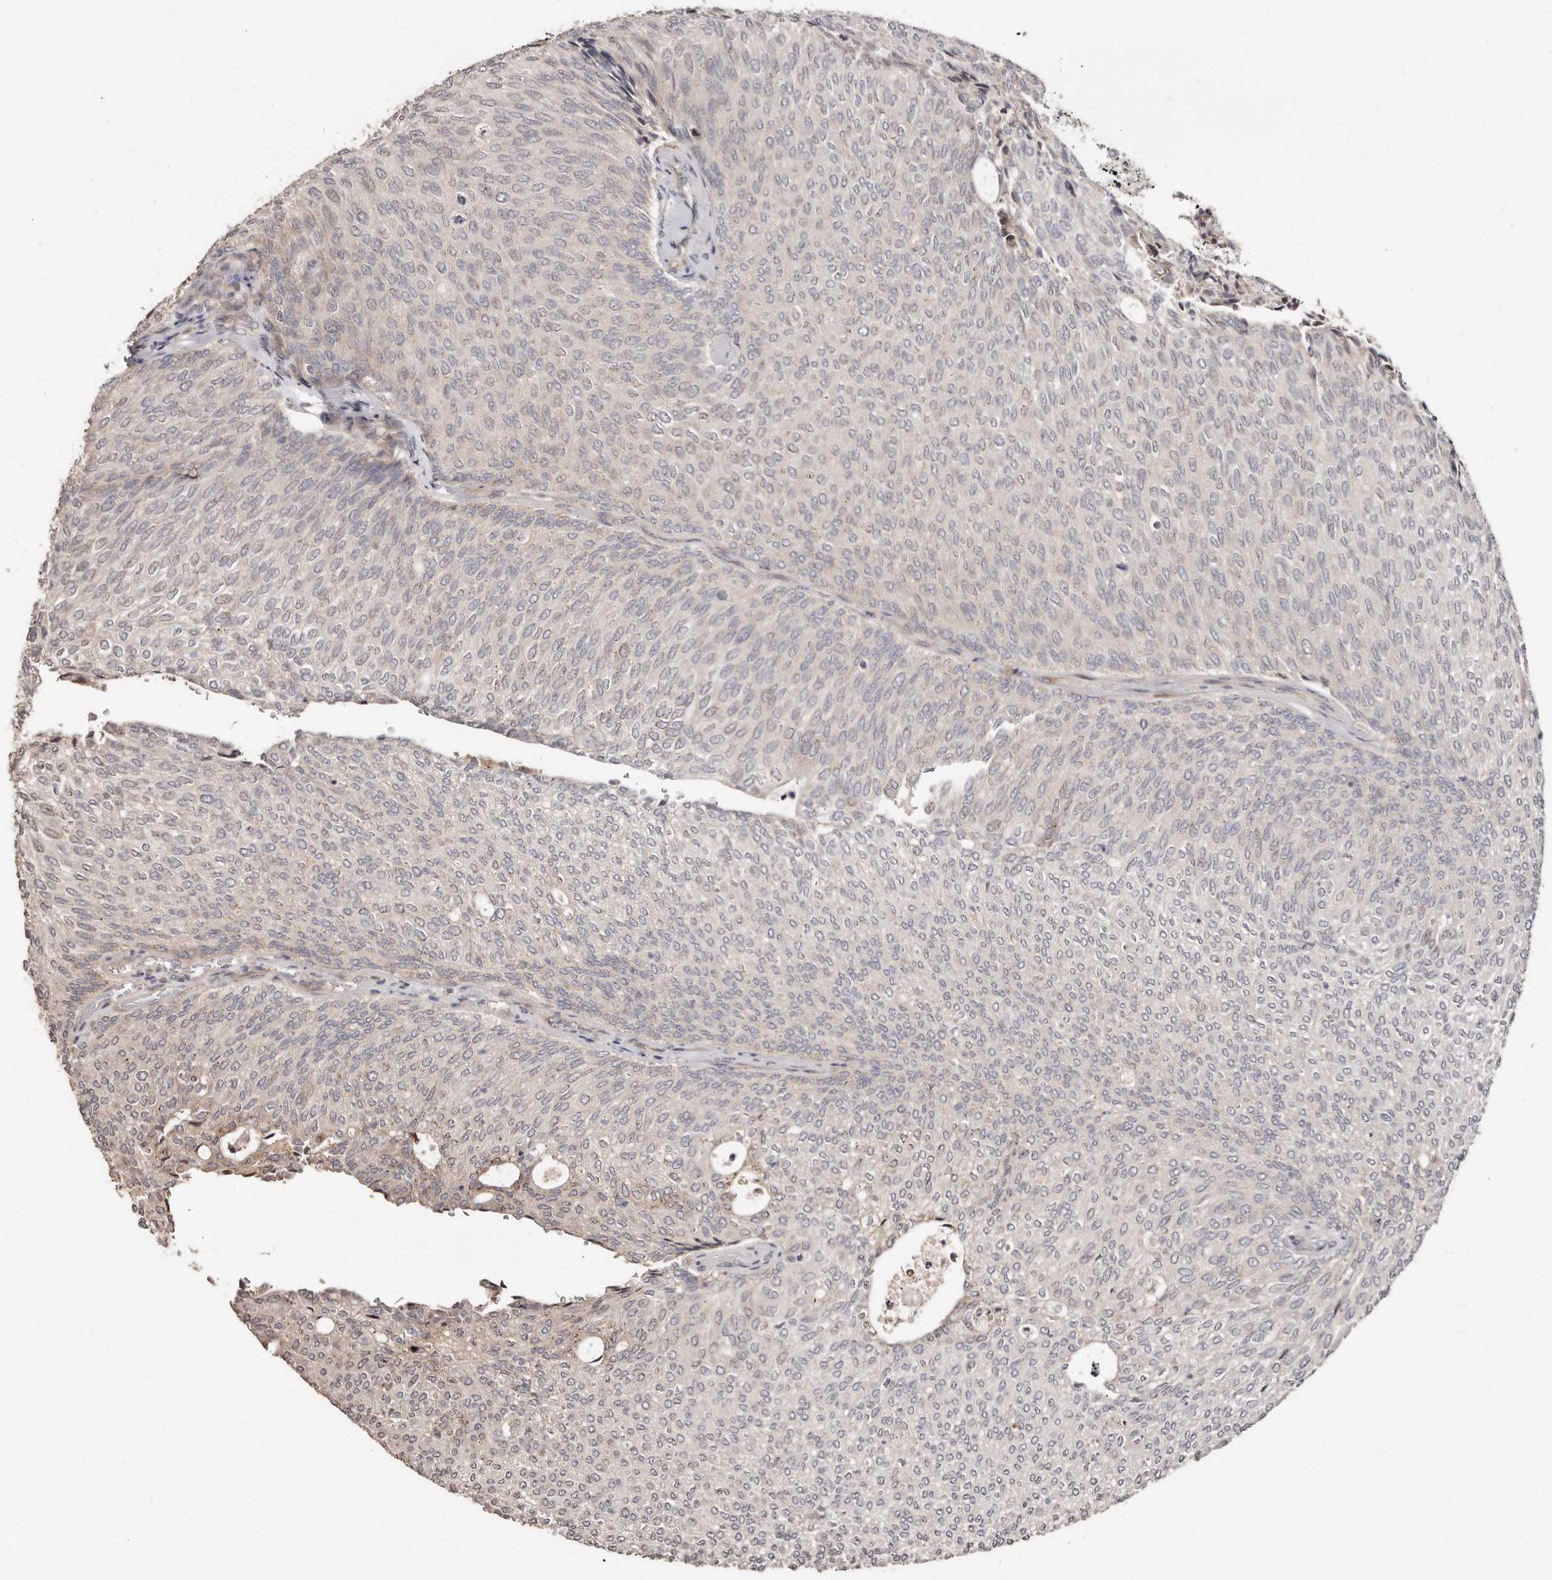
{"staining": {"intensity": "negative", "quantity": "none", "location": "none"}, "tissue": "urothelial cancer", "cell_type": "Tumor cells", "image_type": "cancer", "snomed": [{"axis": "morphology", "description": "Urothelial carcinoma, Low grade"}, {"axis": "topography", "description": "Urinary bladder"}], "caption": "Low-grade urothelial carcinoma was stained to show a protein in brown. There is no significant positivity in tumor cells. The staining was performed using DAB to visualize the protein expression in brown, while the nuclei were stained in blue with hematoxylin (Magnification: 20x).", "gene": "APOL6", "patient": {"sex": "female", "age": 79}}